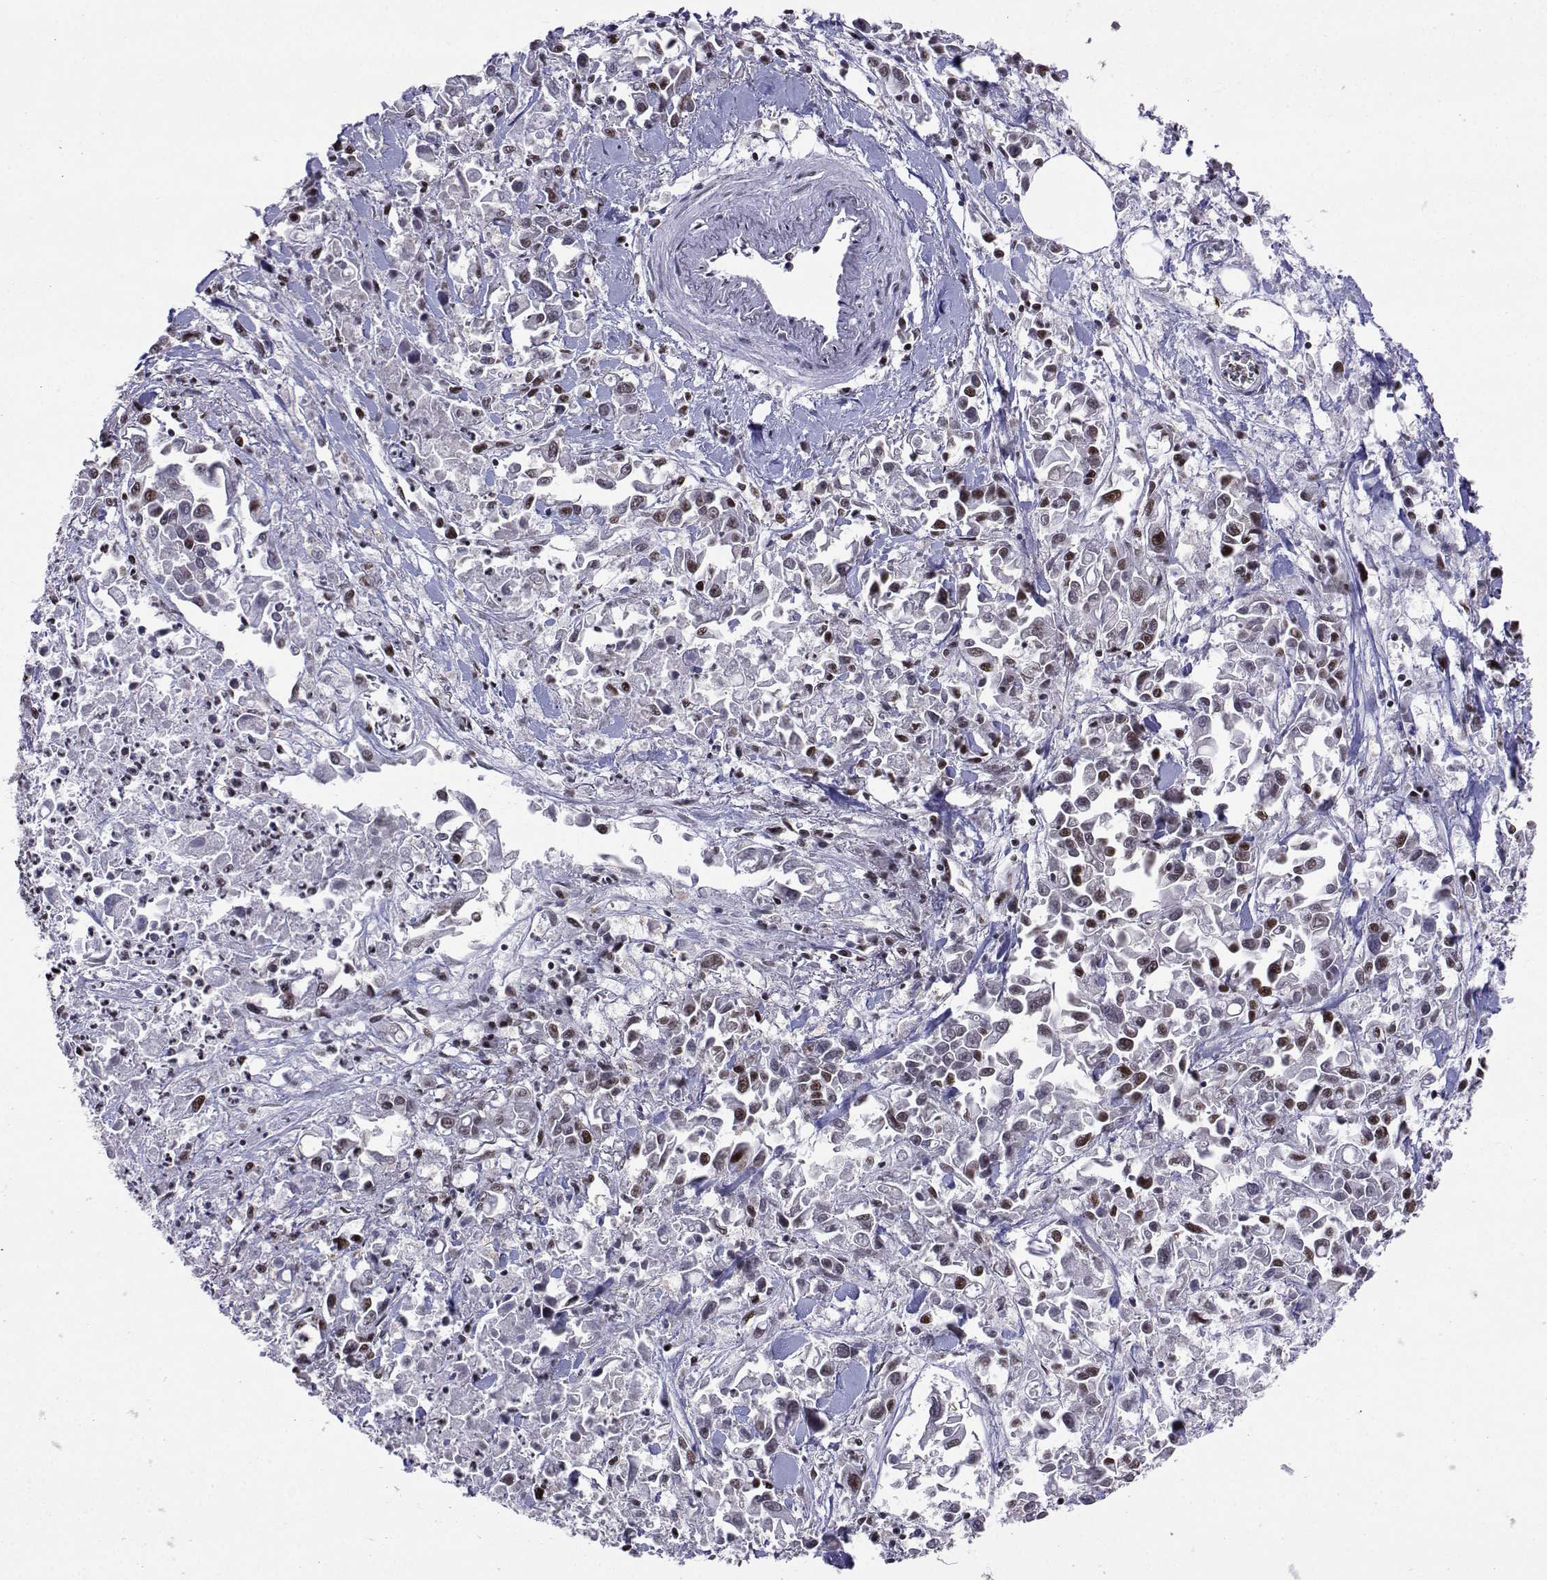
{"staining": {"intensity": "moderate", "quantity": "<25%", "location": "nuclear"}, "tissue": "pancreatic cancer", "cell_type": "Tumor cells", "image_type": "cancer", "snomed": [{"axis": "morphology", "description": "Adenocarcinoma, NOS"}, {"axis": "topography", "description": "Pancreas"}], "caption": "There is low levels of moderate nuclear staining in tumor cells of pancreatic cancer (adenocarcinoma), as demonstrated by immunohistochemical staining (brown color).", "gene": "SNRPB2", "patient": {"sex": "female", "age": 83}}